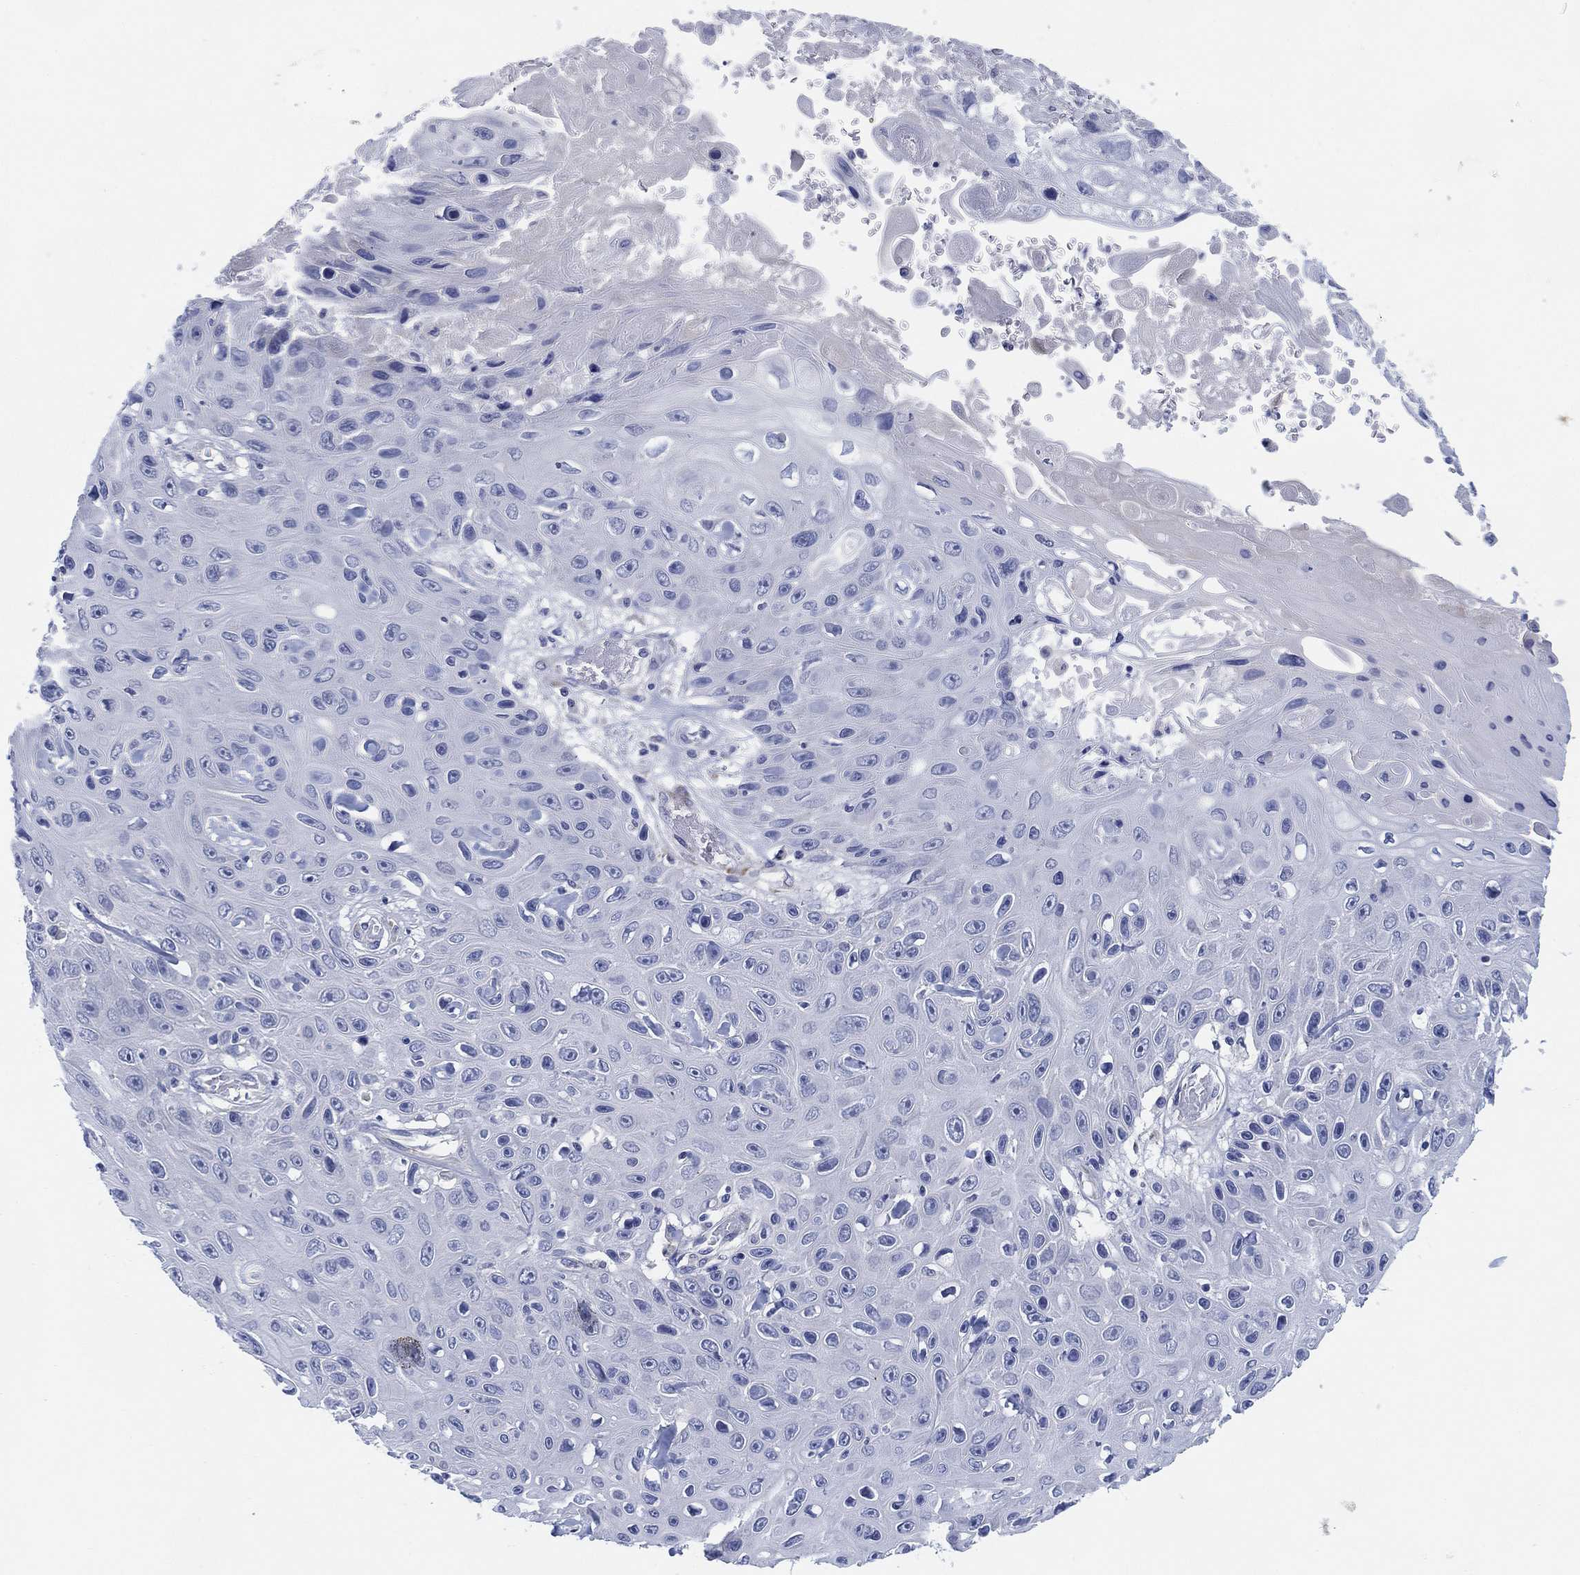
{"staining": {"intensity": "negative", "quantity": "none", "location": "none"}, "tissue": "skin cancer", "cell_type": "Tumor cells", "image_type": "cancer", "snomed": [{"axis": "morphology", "description": "Squamous cell carcinoma, NOS"}, {"axis": "topography", "description": "Skin"}], "caption": "There is no significant positivity in tumor cells of skin squamous cell carcinoma. (Stains: DAB (3,3'-diaminobenzidine) IHC with hematoxylin counter stain, Microscopy: brightfield microscopy at high magnification).", "gene": "ADAD2", "patient": {"sex": "male", "age": 82}}